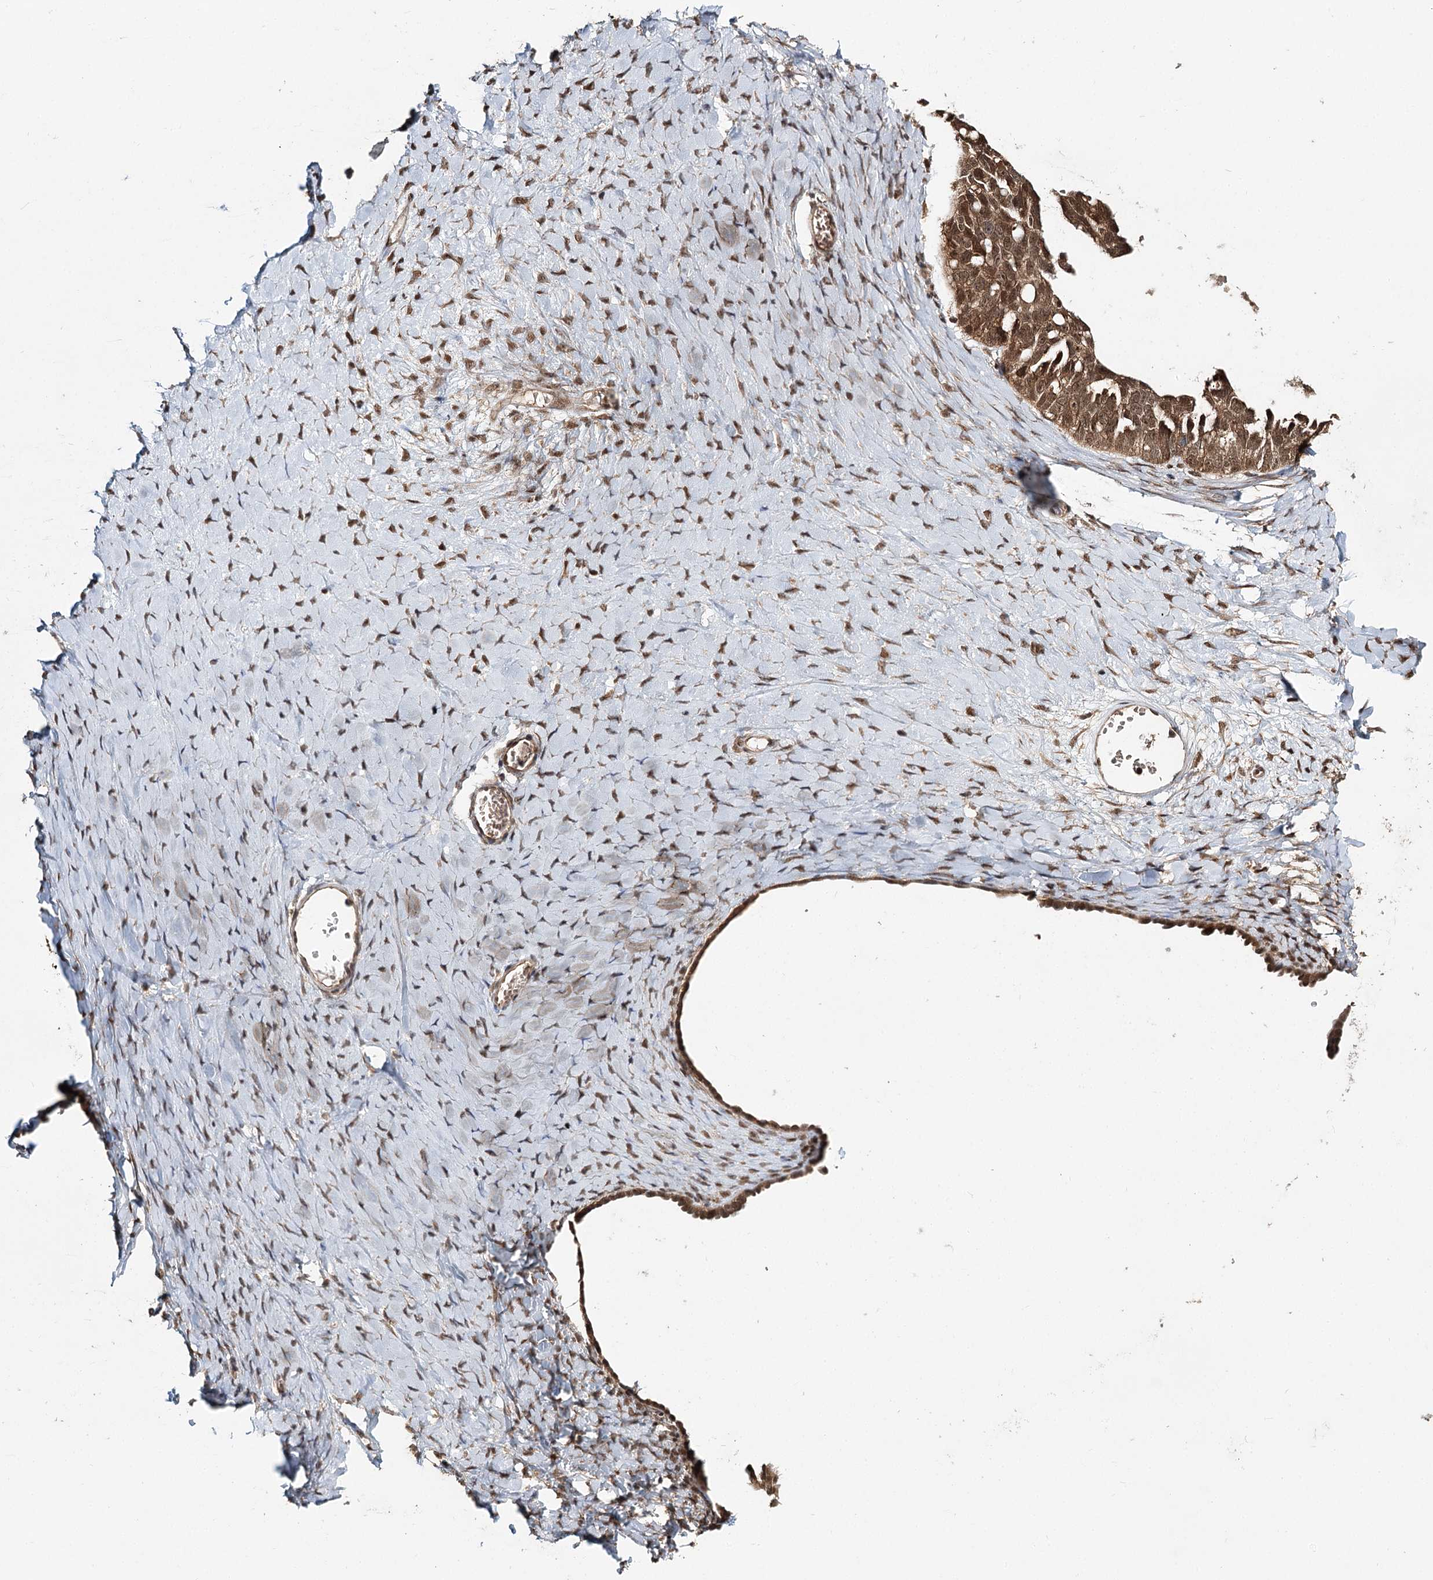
{"staining": {"intensity": "moderate", "quantity": ">75%", "location": "cytoplasmic/membranous,nuclear"}, "tissue": "ovarian cancer", "cell_type": "Tumor cells", "image_type": "cancer", "snomed": [{"axis": "morphology", "description": "Cystadenocarcinoma, serous, NOS"}, {"axis": "topography", "description": "Ovary"}], "caption": "Ovarian cancer stained with a brown dye exhibits moderate cytoplasmic/membranous and nuclear positive expression in approximately >75% of tumor cells.", "gene": "N6AMT1", "patient": {"sex": "female", "age": 79}}